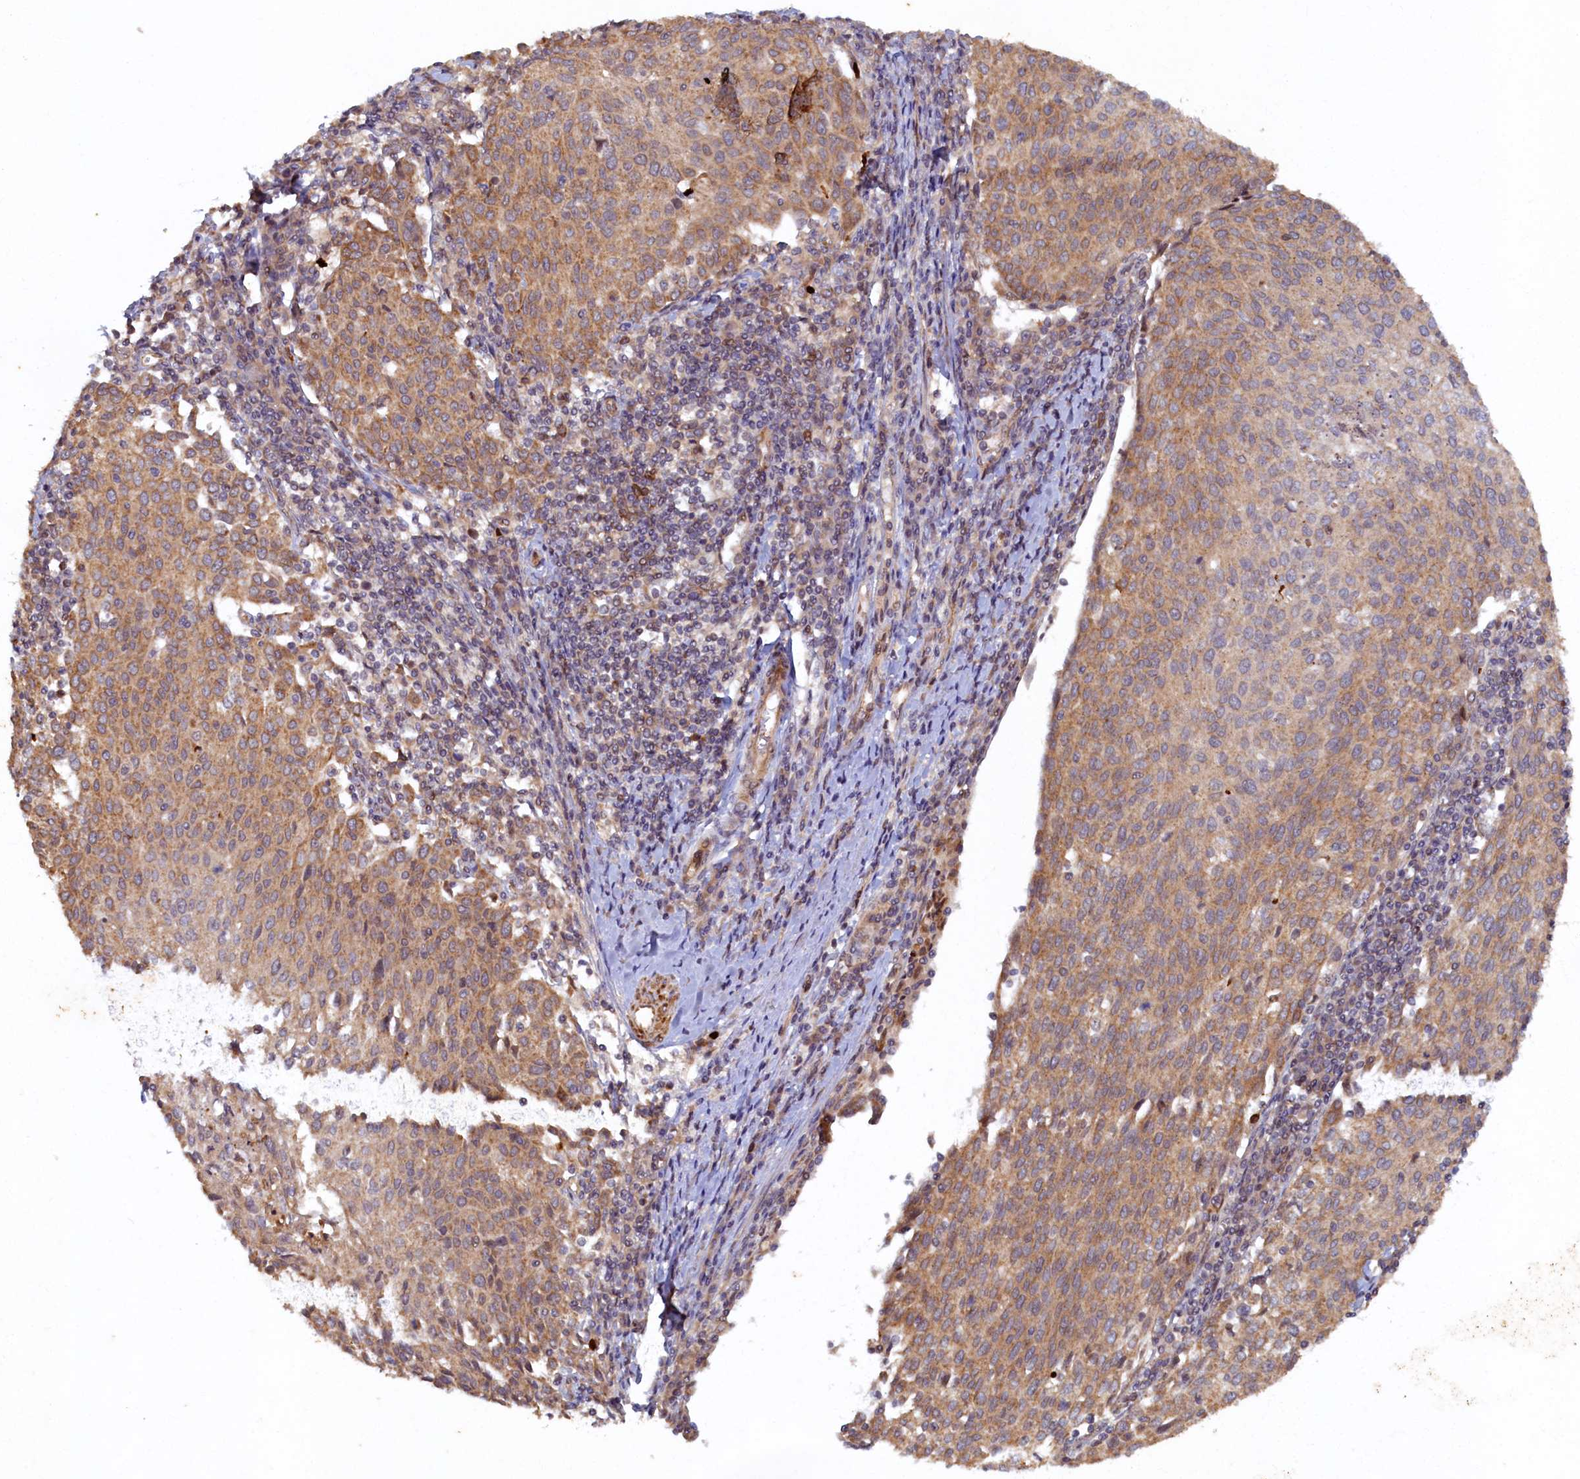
{"staining": {"intensity": "moderate", "quantity": ">75%", "location": "cytoplasmic/membranous"}, "tissue": "cervical cancer", "cell_type": "Tumor cells", "image_type": "cancer", "snomed": [{"axis": "morphology", "description": "Squamous cell carcinoma, NOS"}, {"axis": "topography", "description": "Cervix"}], "caption": "A photomicrograph showing moderate cytoplasmic/membranous staining in about >75% of tumor cells in squamous cell carcinoma (cervical), as visualized by brown immunohistochemical staining.", "gene": "CEP20", "patient": {"sex": "female", "age": 46}}